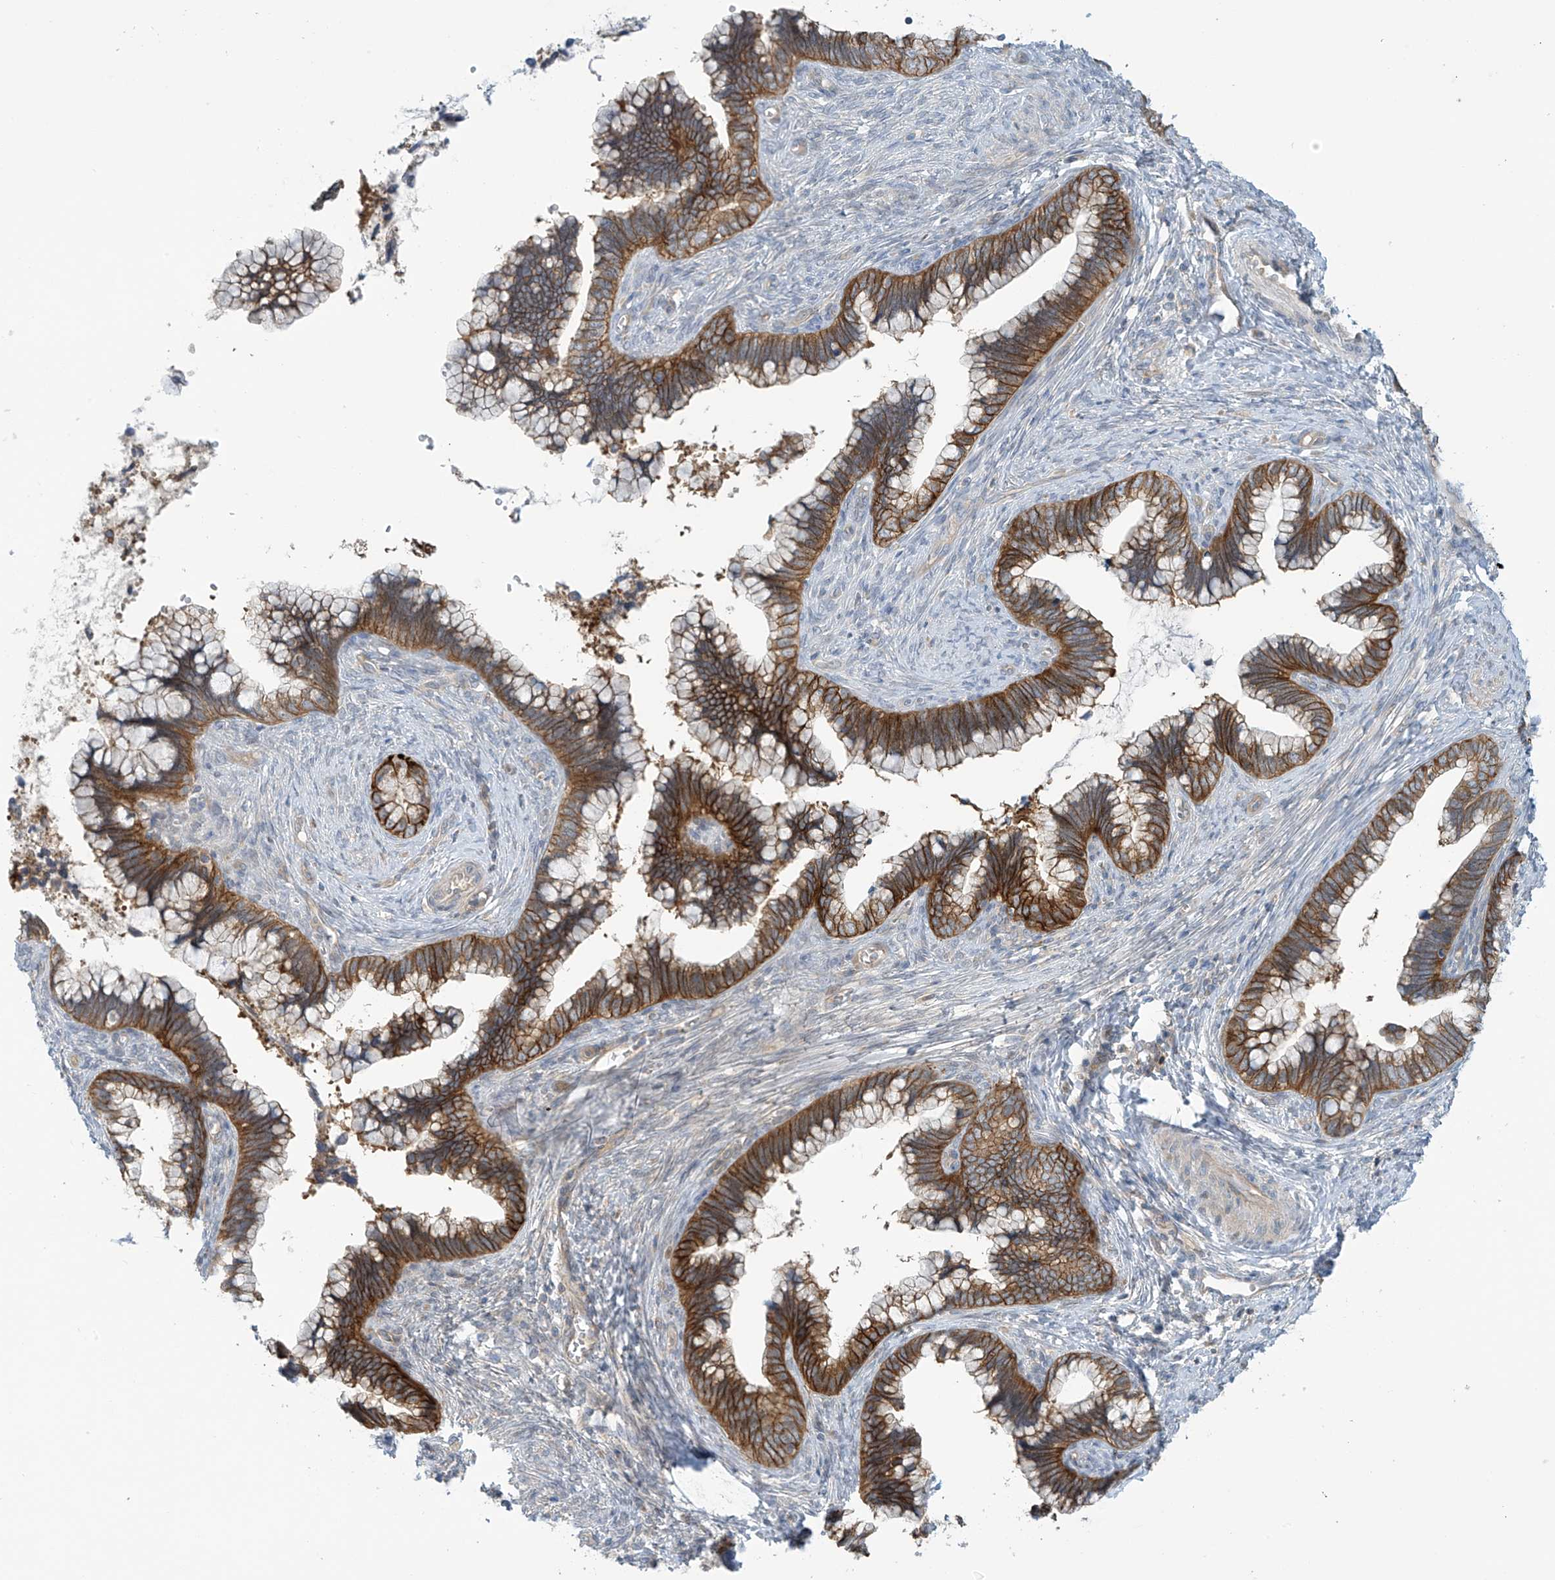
{"staining": {"intensity": "strong", "quantity": ">75%", "location": "cytoplasmic/membranous"}, "tissue": "cervical cancer", "cell_type": "Tumor cells", "image_type": "cancer", "snomed": [{"axis": "morphology", "description": "Adenocarcinoma, NOS"}, {"axis": "topography", "description": "Cervix"}], "caption": "IHC of human adenocarcinoma (cervical) displays high levels of strong cytoplasmic/membranous positivity in about >75% of tumor cells.", "gene": "FSD1L", "patient": {"sex": "female", "age": 44}}